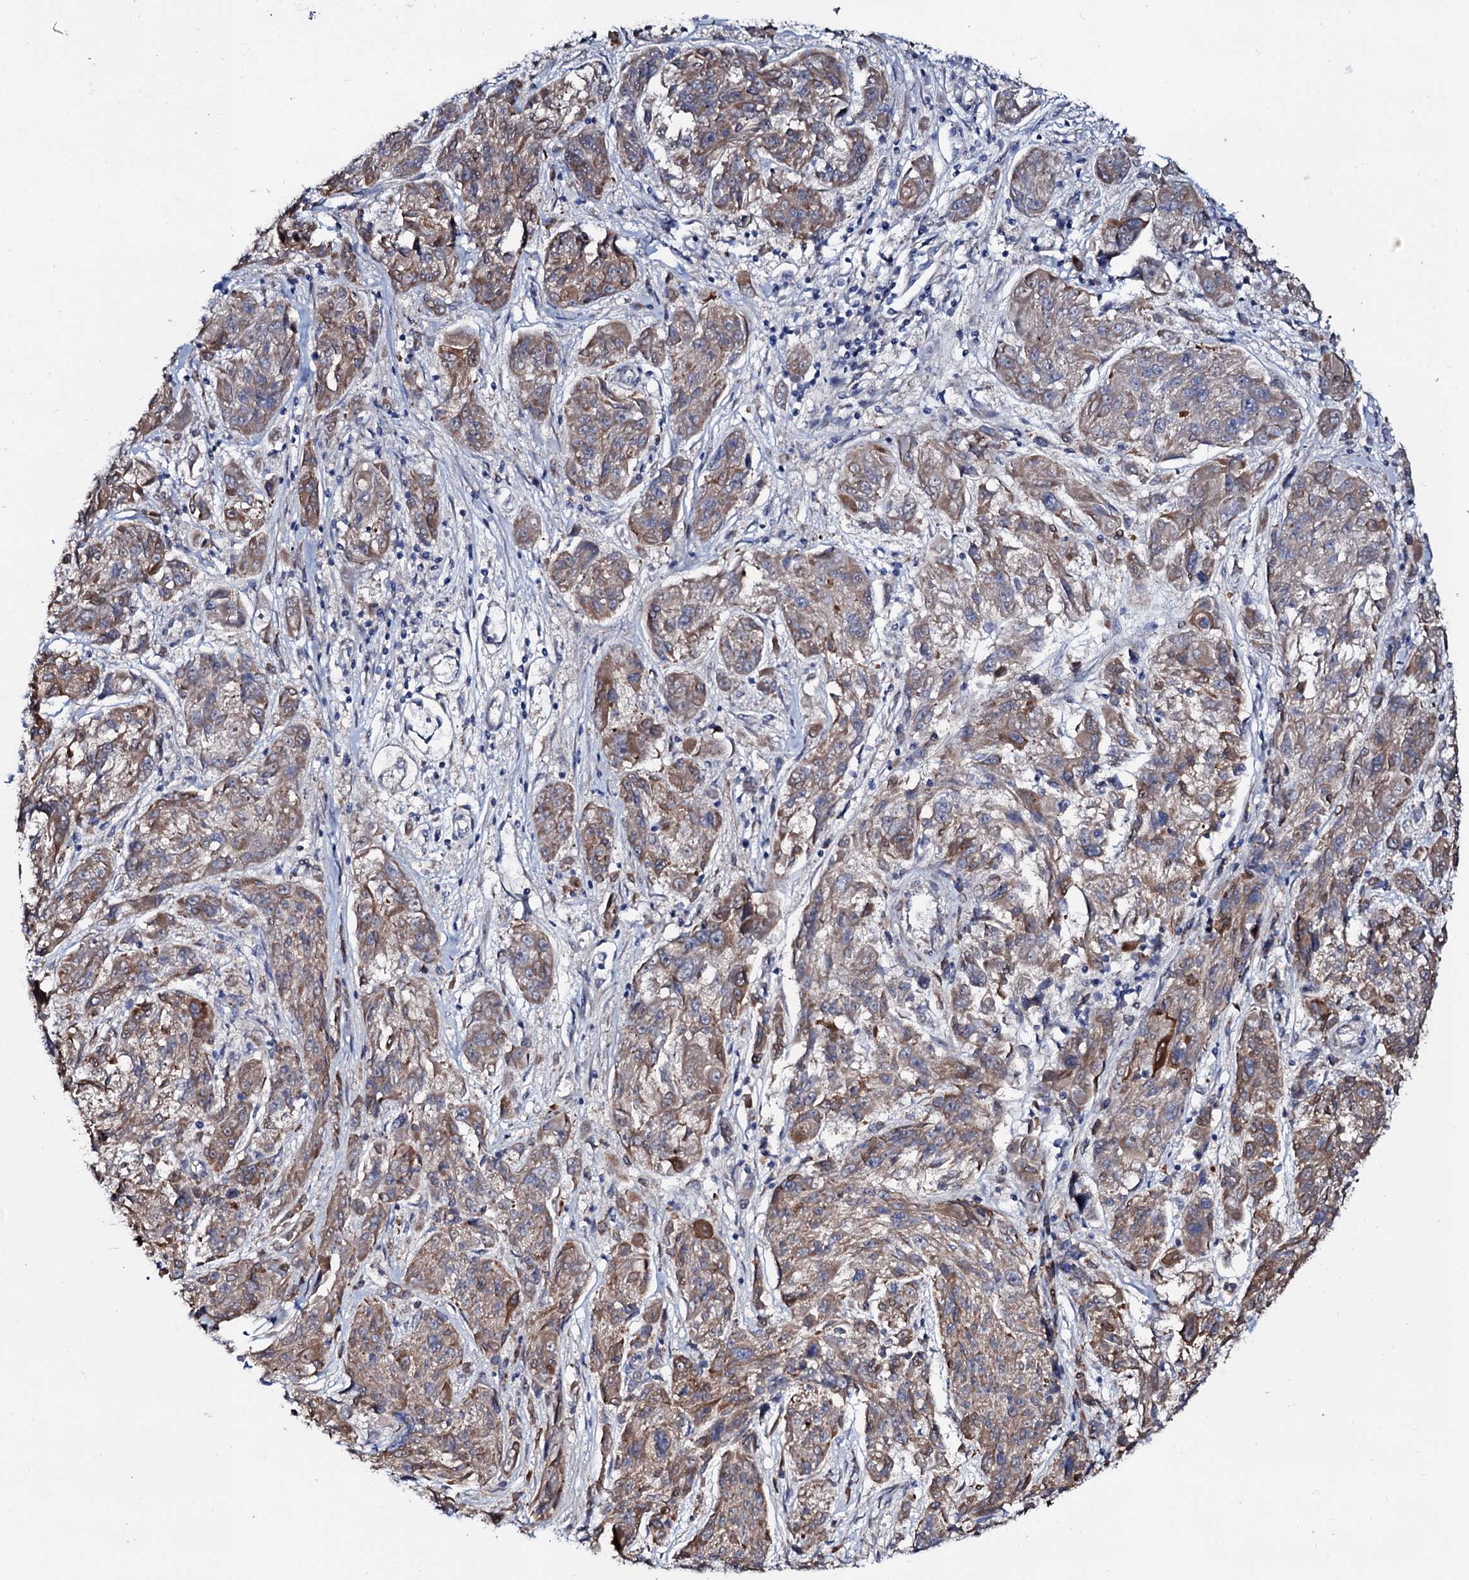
{"staining": {"intensity": "moderate", "quantity": "25%-75%", "location": "cytoplasmic/membranous"}, "tissue": "melanoma", "cell_type": "Tumor cells", "image_type": "cancer", "snomed": [{"axis": "morphology", "description": "Malignant melanoma, NOS"}, {"axis": "topography", "description": "Skin"}], "caption": "Human melanoma stained with a protein marker exhibits moderate staining in tumor cells.", "gene": "PPP1R3D", "patient": {"sex": "male", "age": 53}}